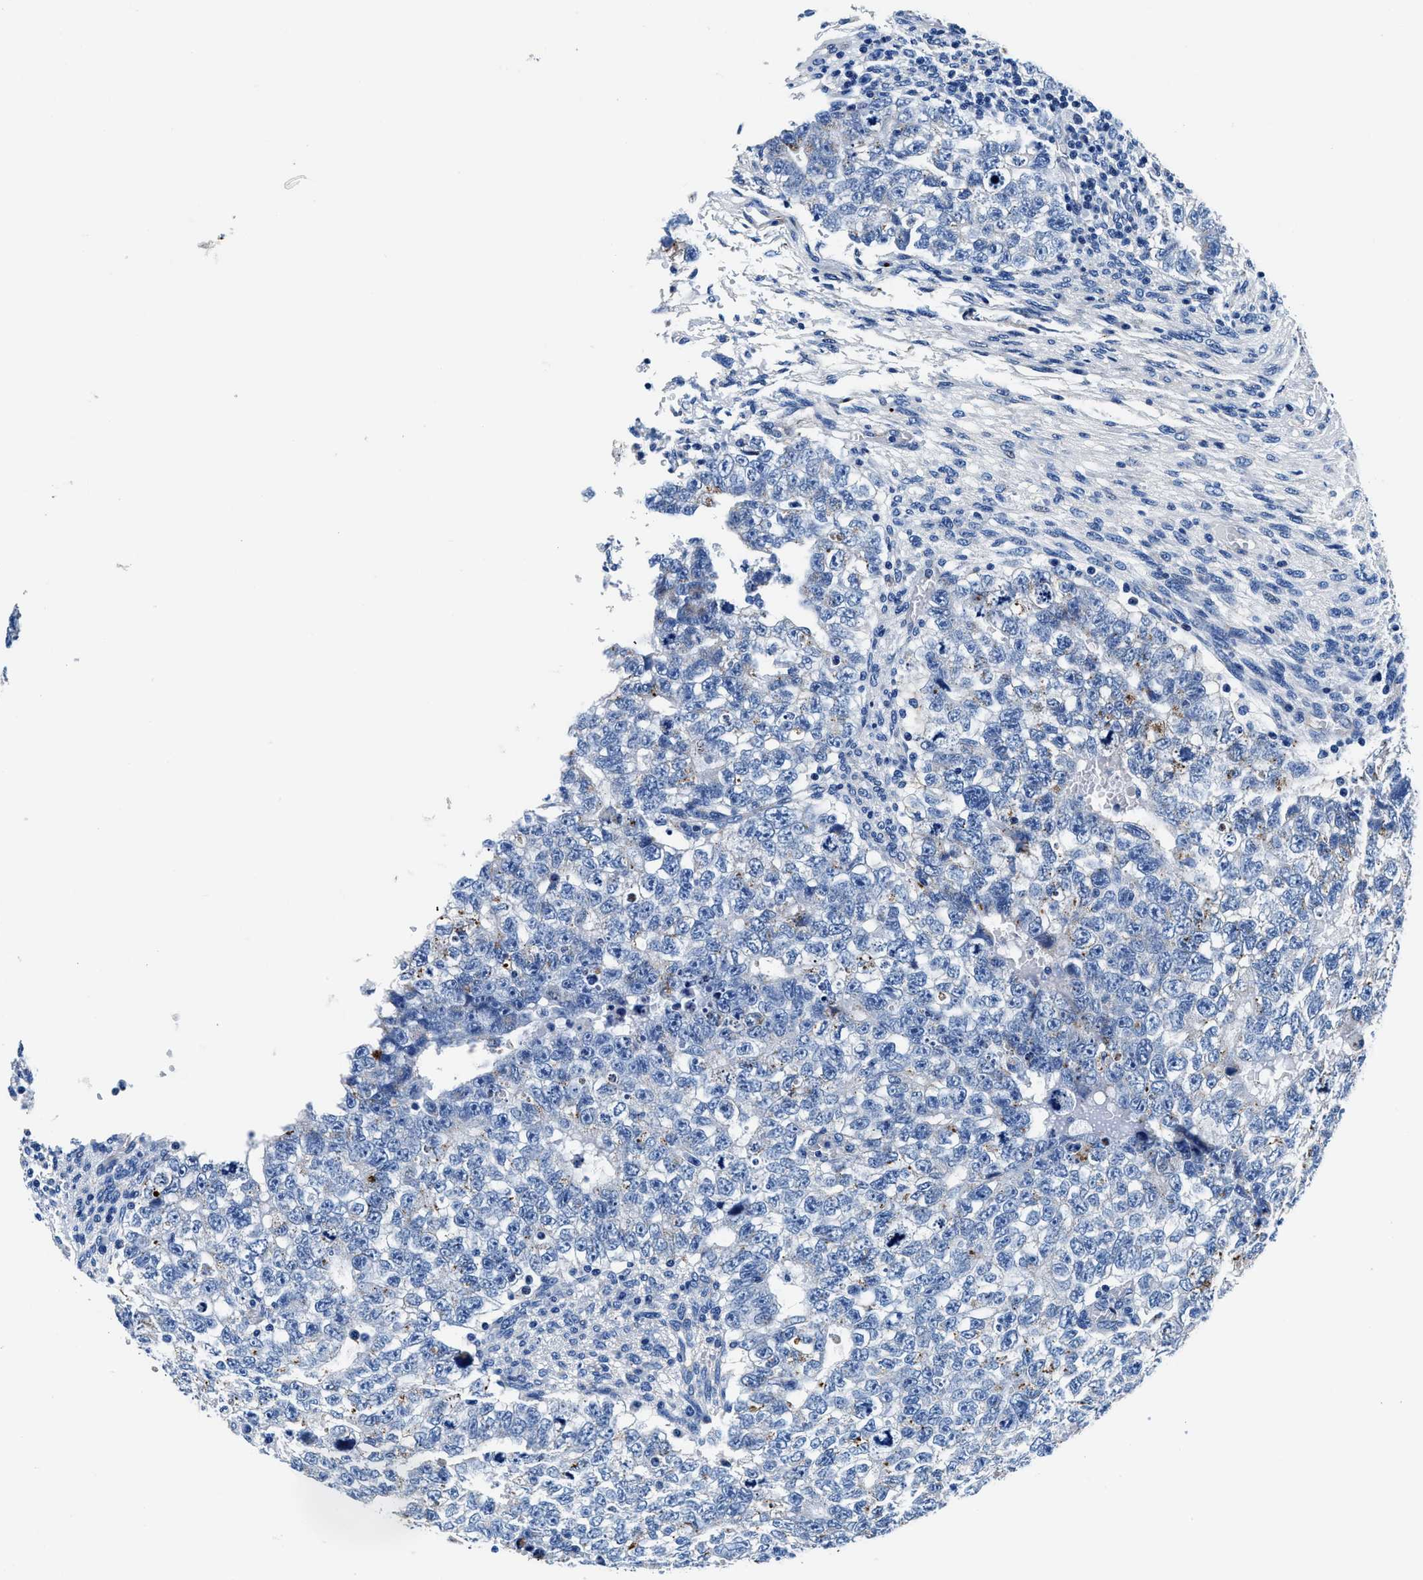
{"staining": {"intensity": "negative", "quantity": "none", "location": "none"}, "tissue": "testis cancer", "cell_type": "Tumor cells", "image_type": "cancer", "snomed": [{"axis": "morphology", "description": "Seminoma, NOS"}, {"axis": "morphology", "description": "Carcinoma, Embryonal, NOS"}, {"axis": "topography", "description": "Testis"}], "caption": "Immunohistochemistry (IHC) micrograph of neoplastic tissue: testis cancer stained with DAB (3,3'-diaminobenzidine) exhibits no significant protein staining in tumor cells.", "gene": "DAG1", "patient": {"sex": "male", "age": 38}}